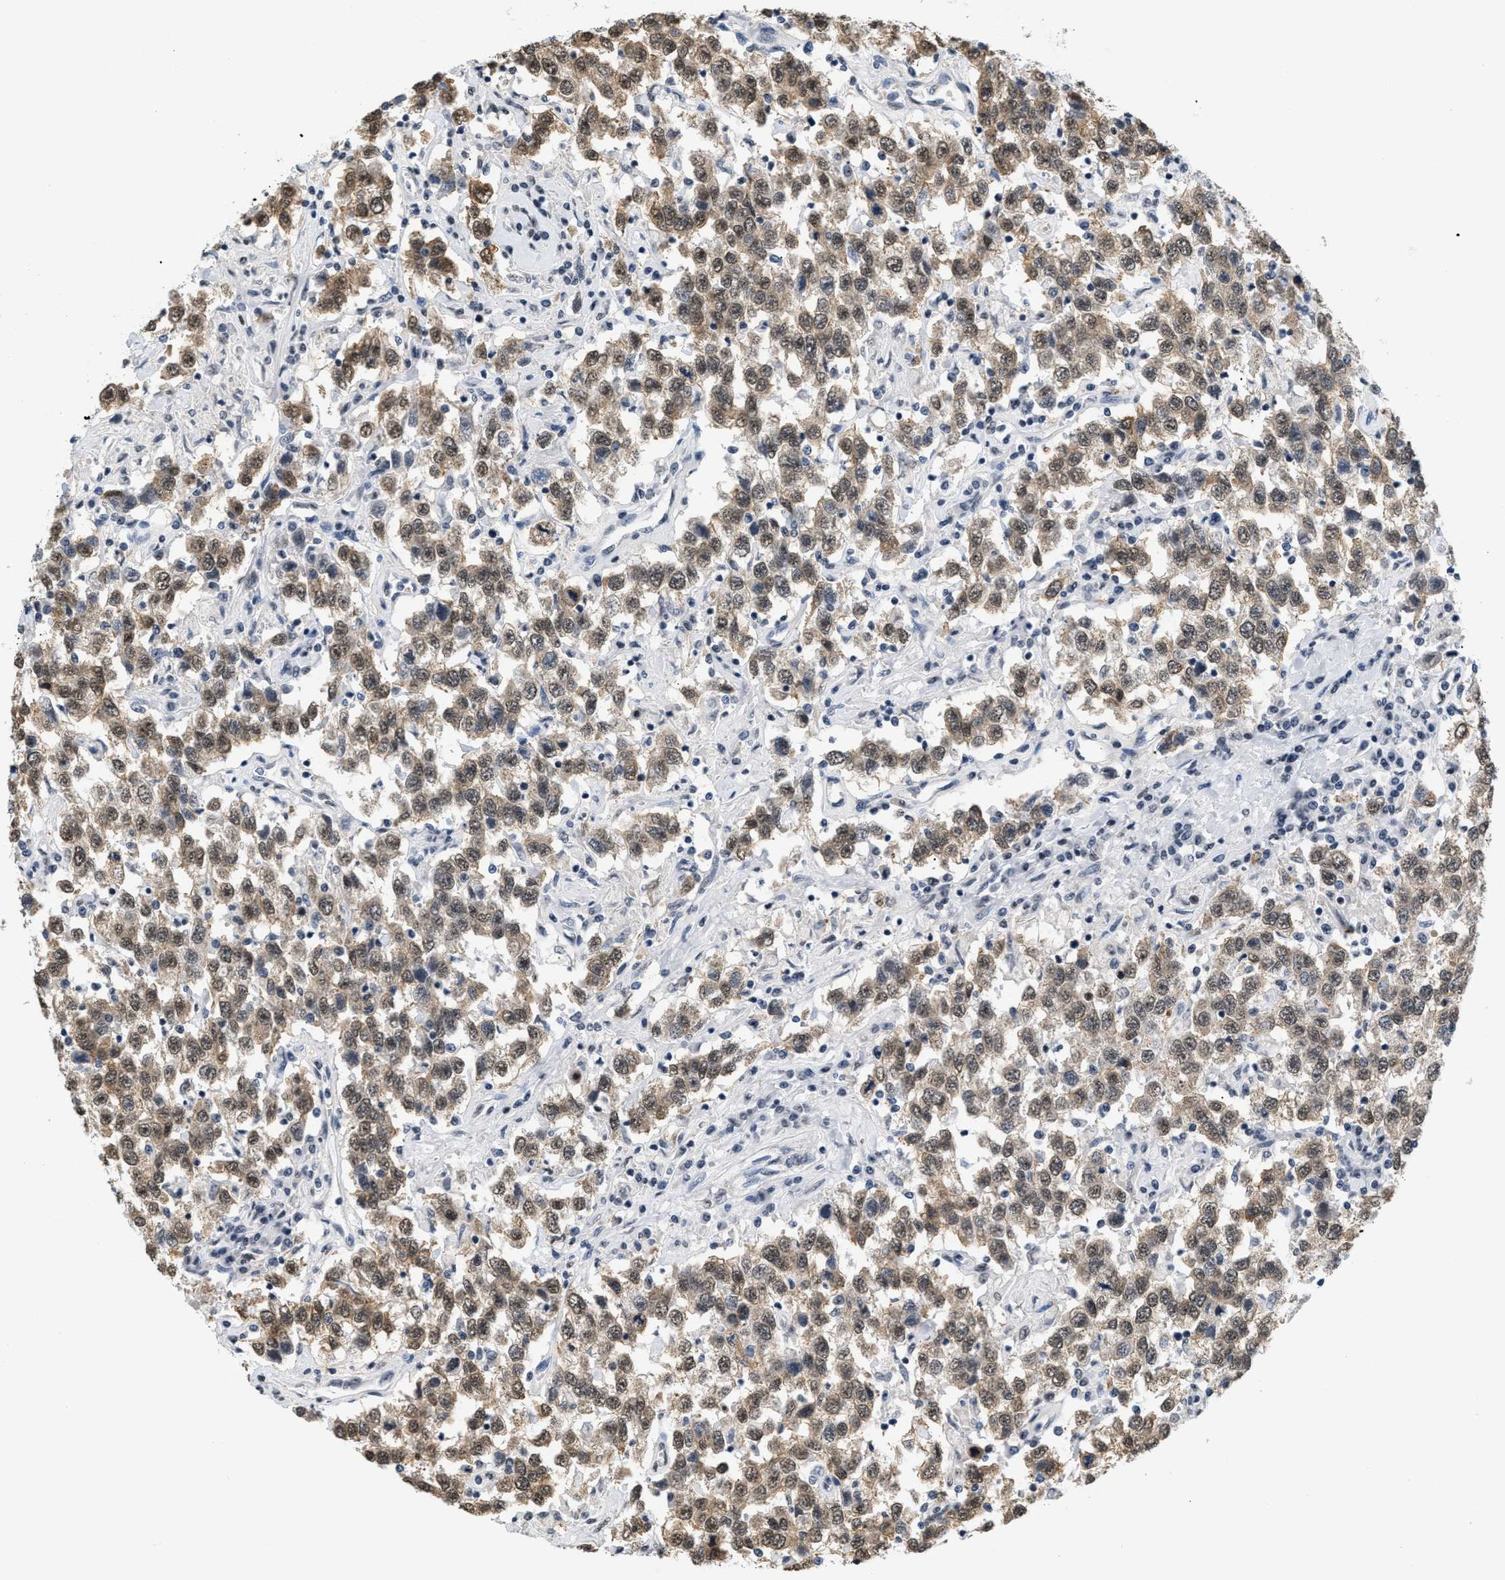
{"staining": {"intensity": "weak", "quantity": ">75%", "location": "cytoplasmic/membranous,nuclear"}, "tissue": "testis cancer", "cell_type": "Tumor cells", "image_type": "cancer", "snomed": [{"axis": "morphology", "description": "Seminoma, NOS"}, {"axis": "topography", "description": "Testis"}], "caption": "A micrograph of testis seminoma stained for a protein shows weak cytoplasmic/membranous and nuclear brown staining in tumor cells. (Brightfield microscopy of DAB IHC at high magnification).", "gene": "RAF1", "patient": {"sex": "male", "age": 41}}